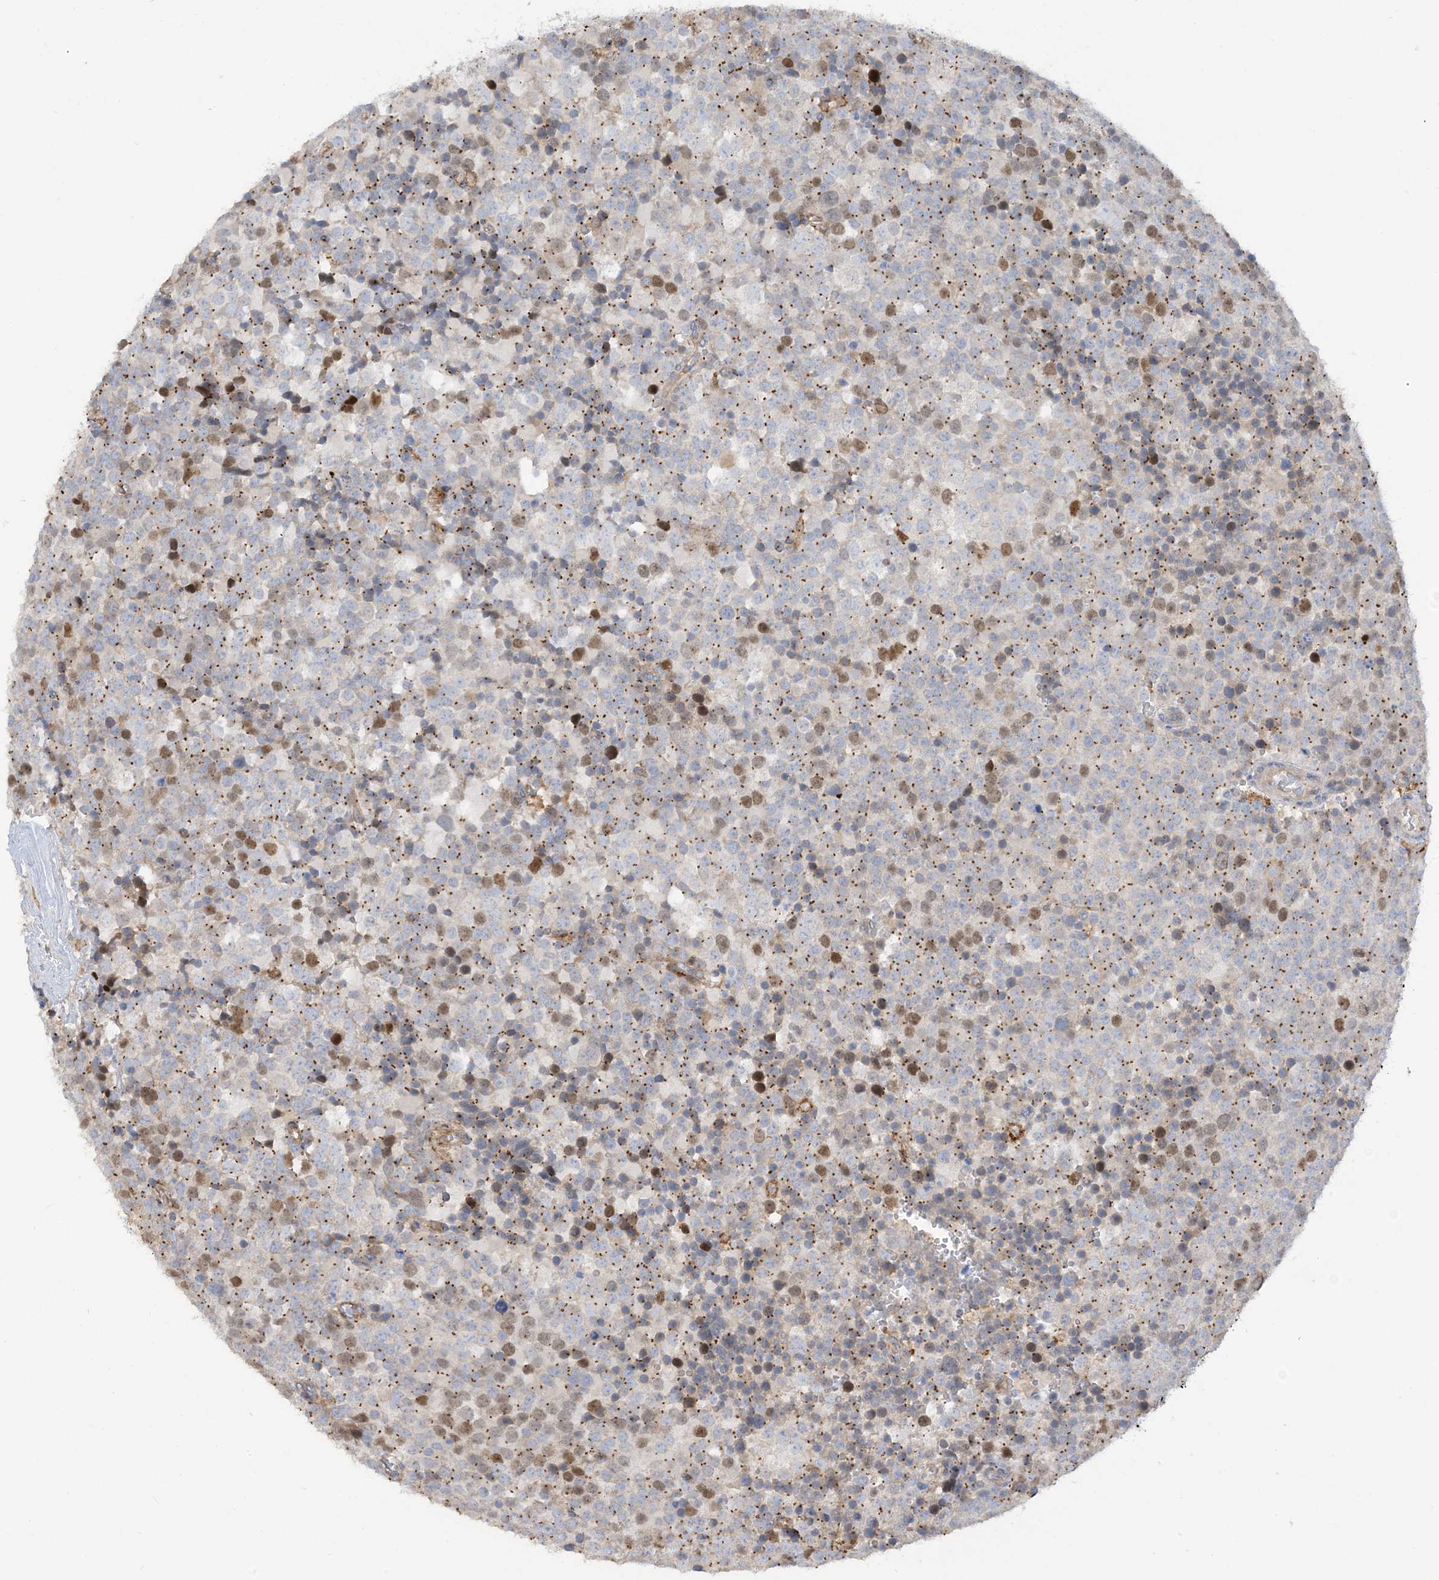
{"staining": {"intensity": "moderate", "quantity": "<25%", "location": "nuclear"}, "tissue": "testis cancer", "cell_type": "Tumor cells", "image_type": "cancer", "snomed": [{"axis": "morphology", "description": "Seminoma, NOS"}, {"axis": "topography", "description": "Testis"}], "caption": "This photomicrograph exhibits IHC staining of human testis cancer, with low moderate nuclear staining in approximately <25% of tumor cells.", "gene": "PEAR1", "patient": {"sex": "male", "age": 71}}